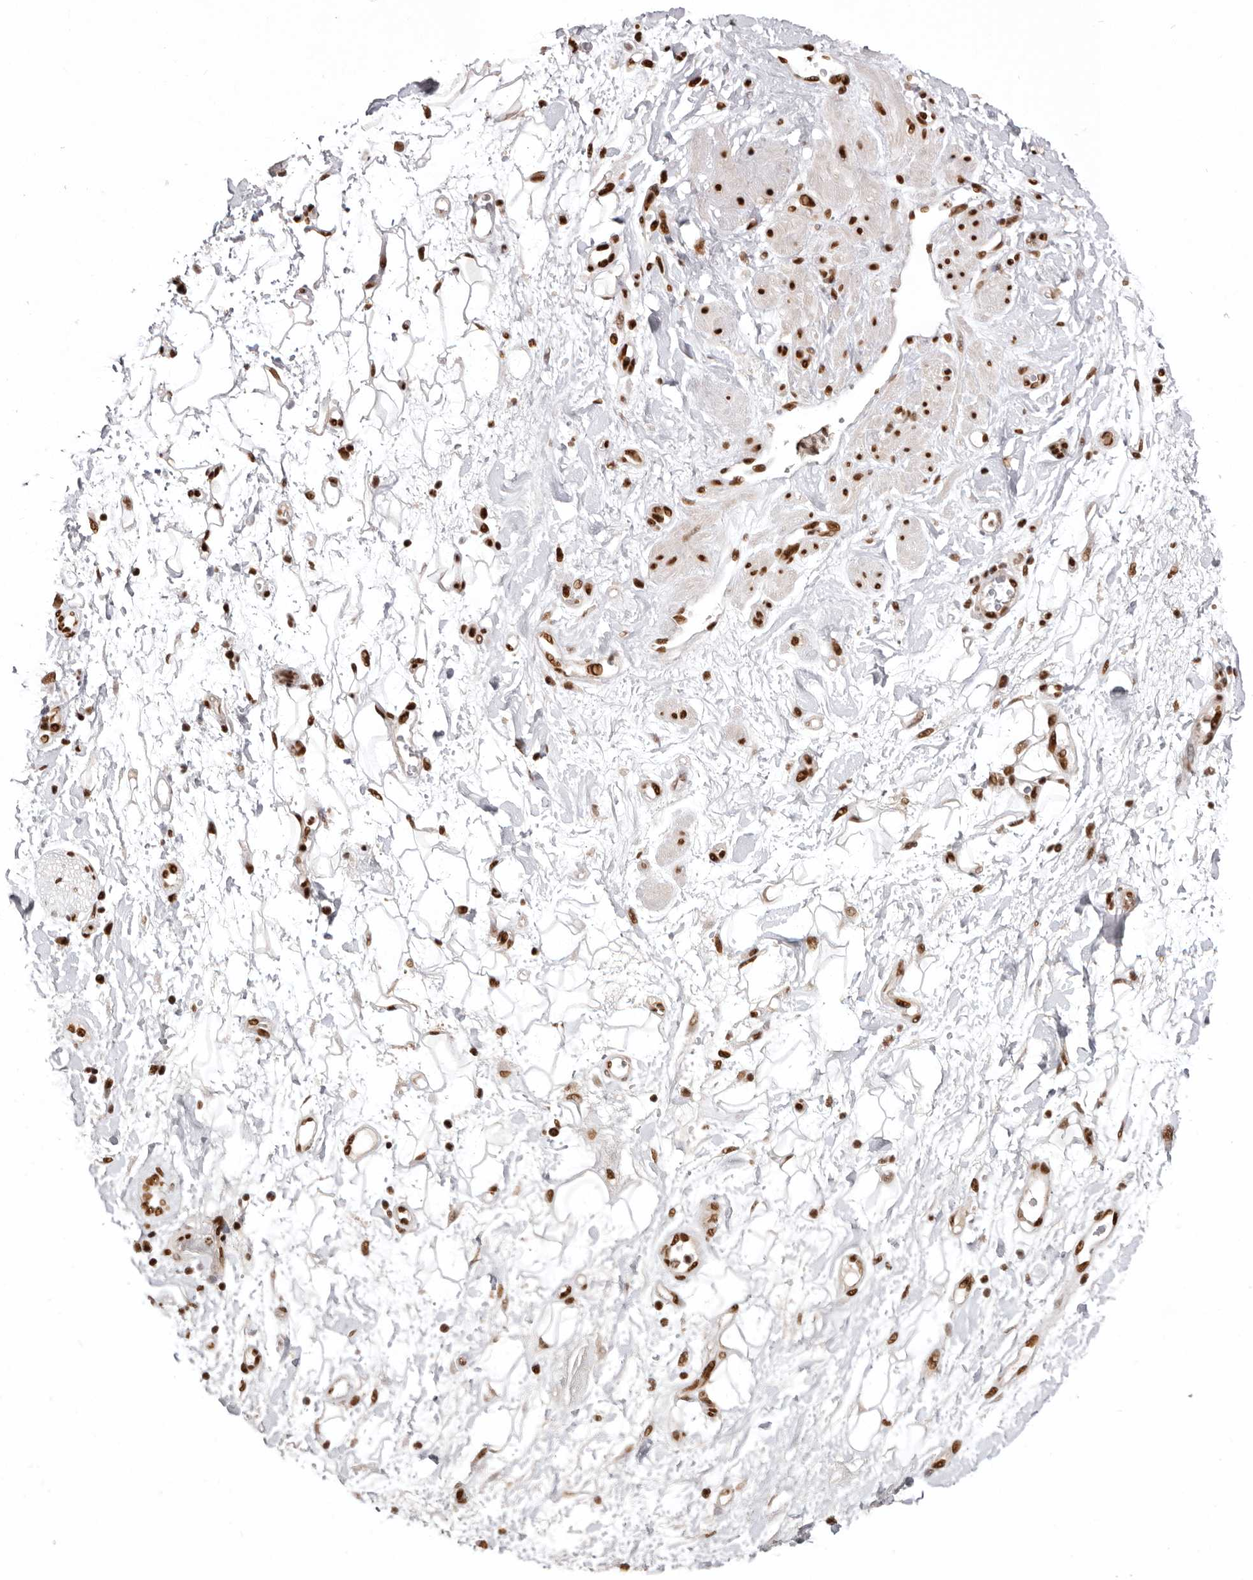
{"staining": {"intensity": "strong", "quantity": ">75%", "location": "nuclear"}, "tissue": "adipose tissue", "cell_type": "Adipocytes", "image_type": "normal", "snomed": [{"axis": "morphology", "description": "Normal tissue, NOS"}, {"axis": "morphology", "description": "Adenocarcinoma, NOS"}, {"axis": "topography", "description": "Pancreas"}, {"axis": "topography", "description": "Peripheral nerve tissue"}], "caption": "Immunohistochemistry photomicrograph of unremarkable human adipose tissue stained for a protein (brown), which exhibits high levels of strong nuclear staining in about >75% of adipocytes.", "gene": "CHTOP", "patient": {"sex": "male", "age": 59}}